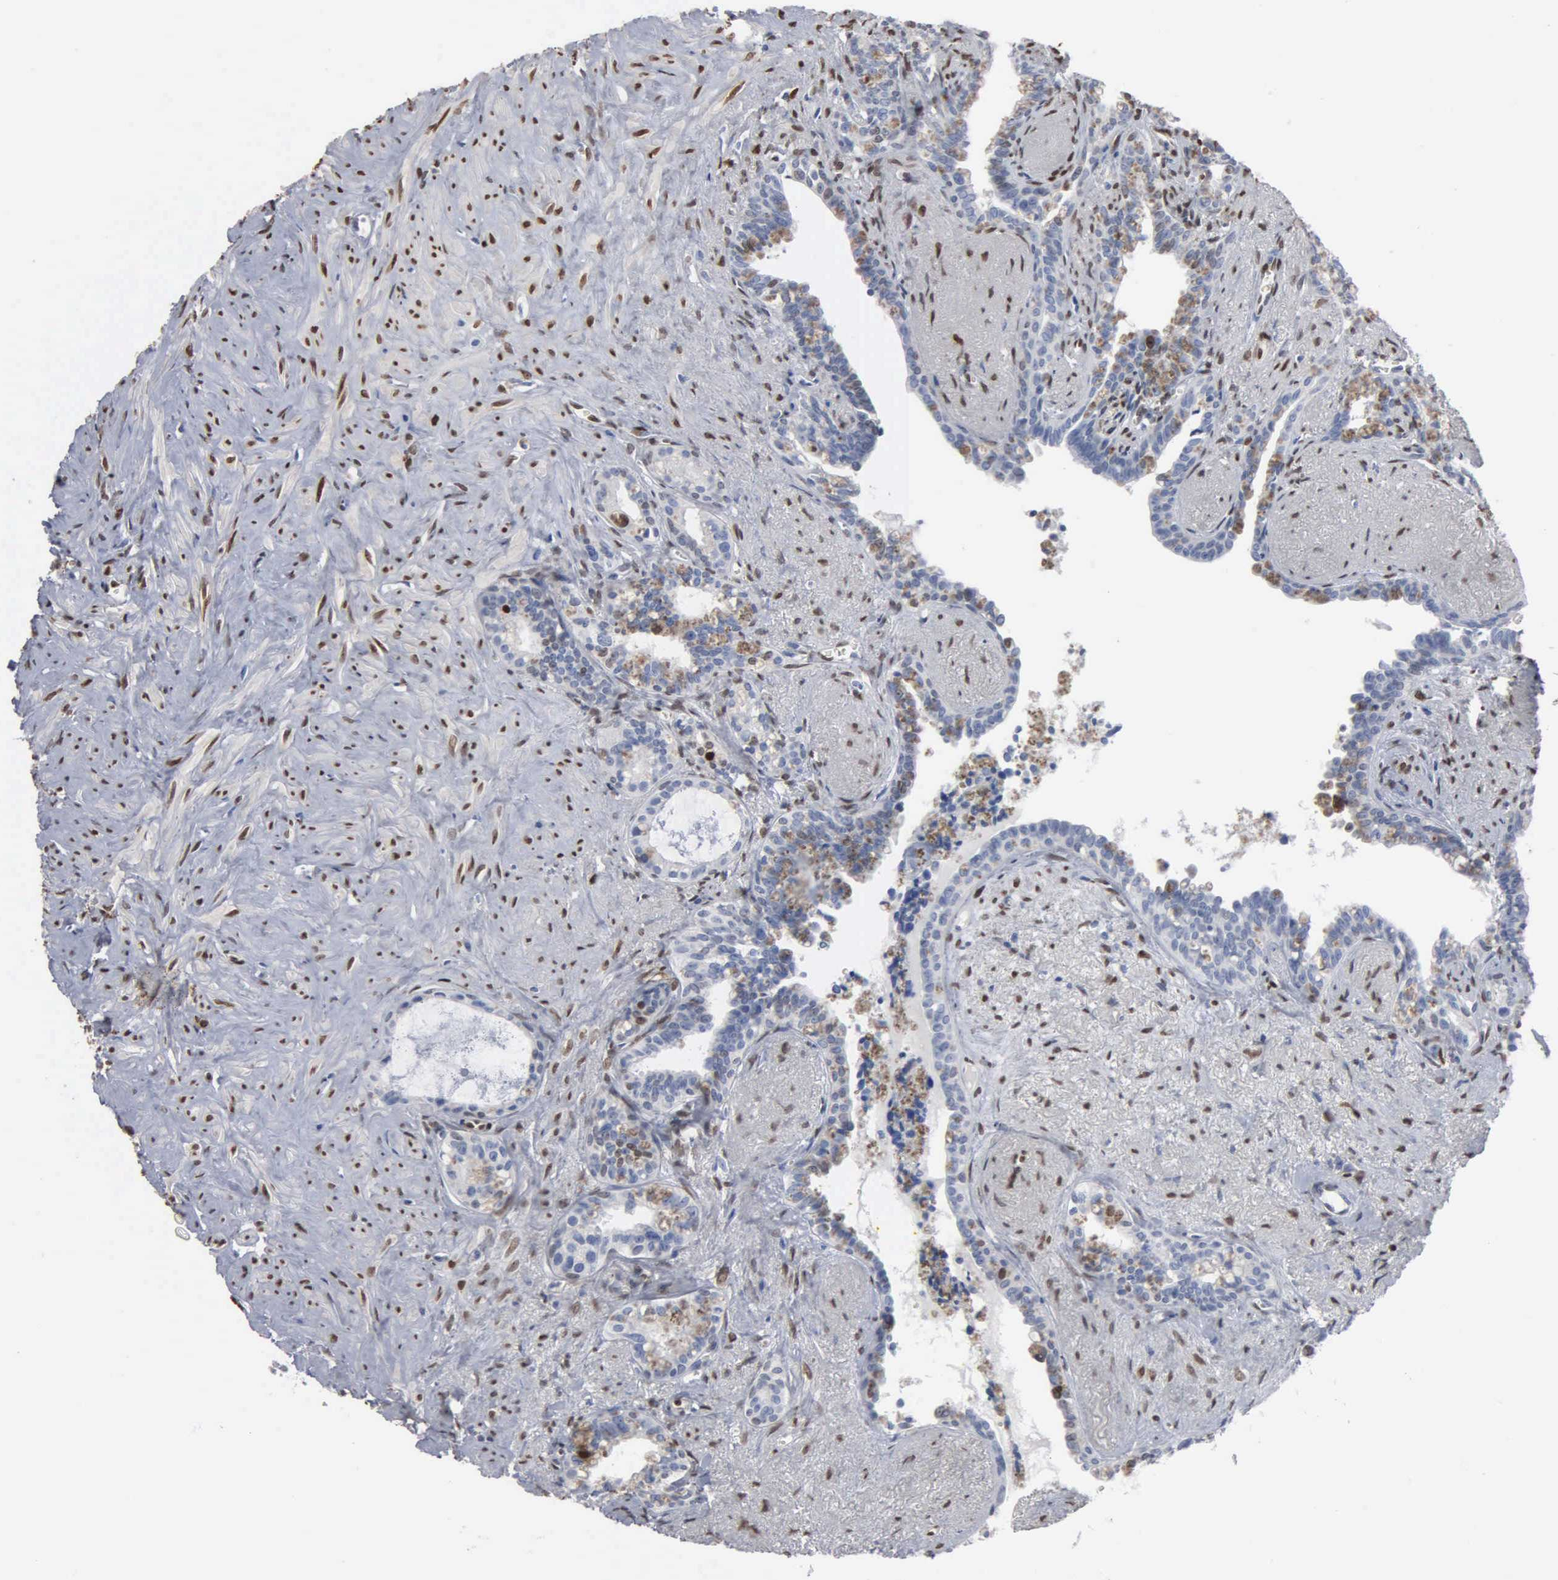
{"staining": {"intensity": "moderate", "quantity": "<25%", "location": "nuclear"}, "tissue": "seminal vesicle", "cell_type": "Glandular cells", "image_type": "normal", "snomed": [{"axis": "morphology", "description": "Normal tissue, NOS"}, {"axis": "topography", "description": "Seminal veicle"}], "caption": "An IHC photomicrograph of unremarkable tissue is shown. Protein staining in brown labels moderate nuclear positivity in seminal vesicle within glandular cells.", "gene": "FGF2", "patient": {"sex": "male", "age": 60}}